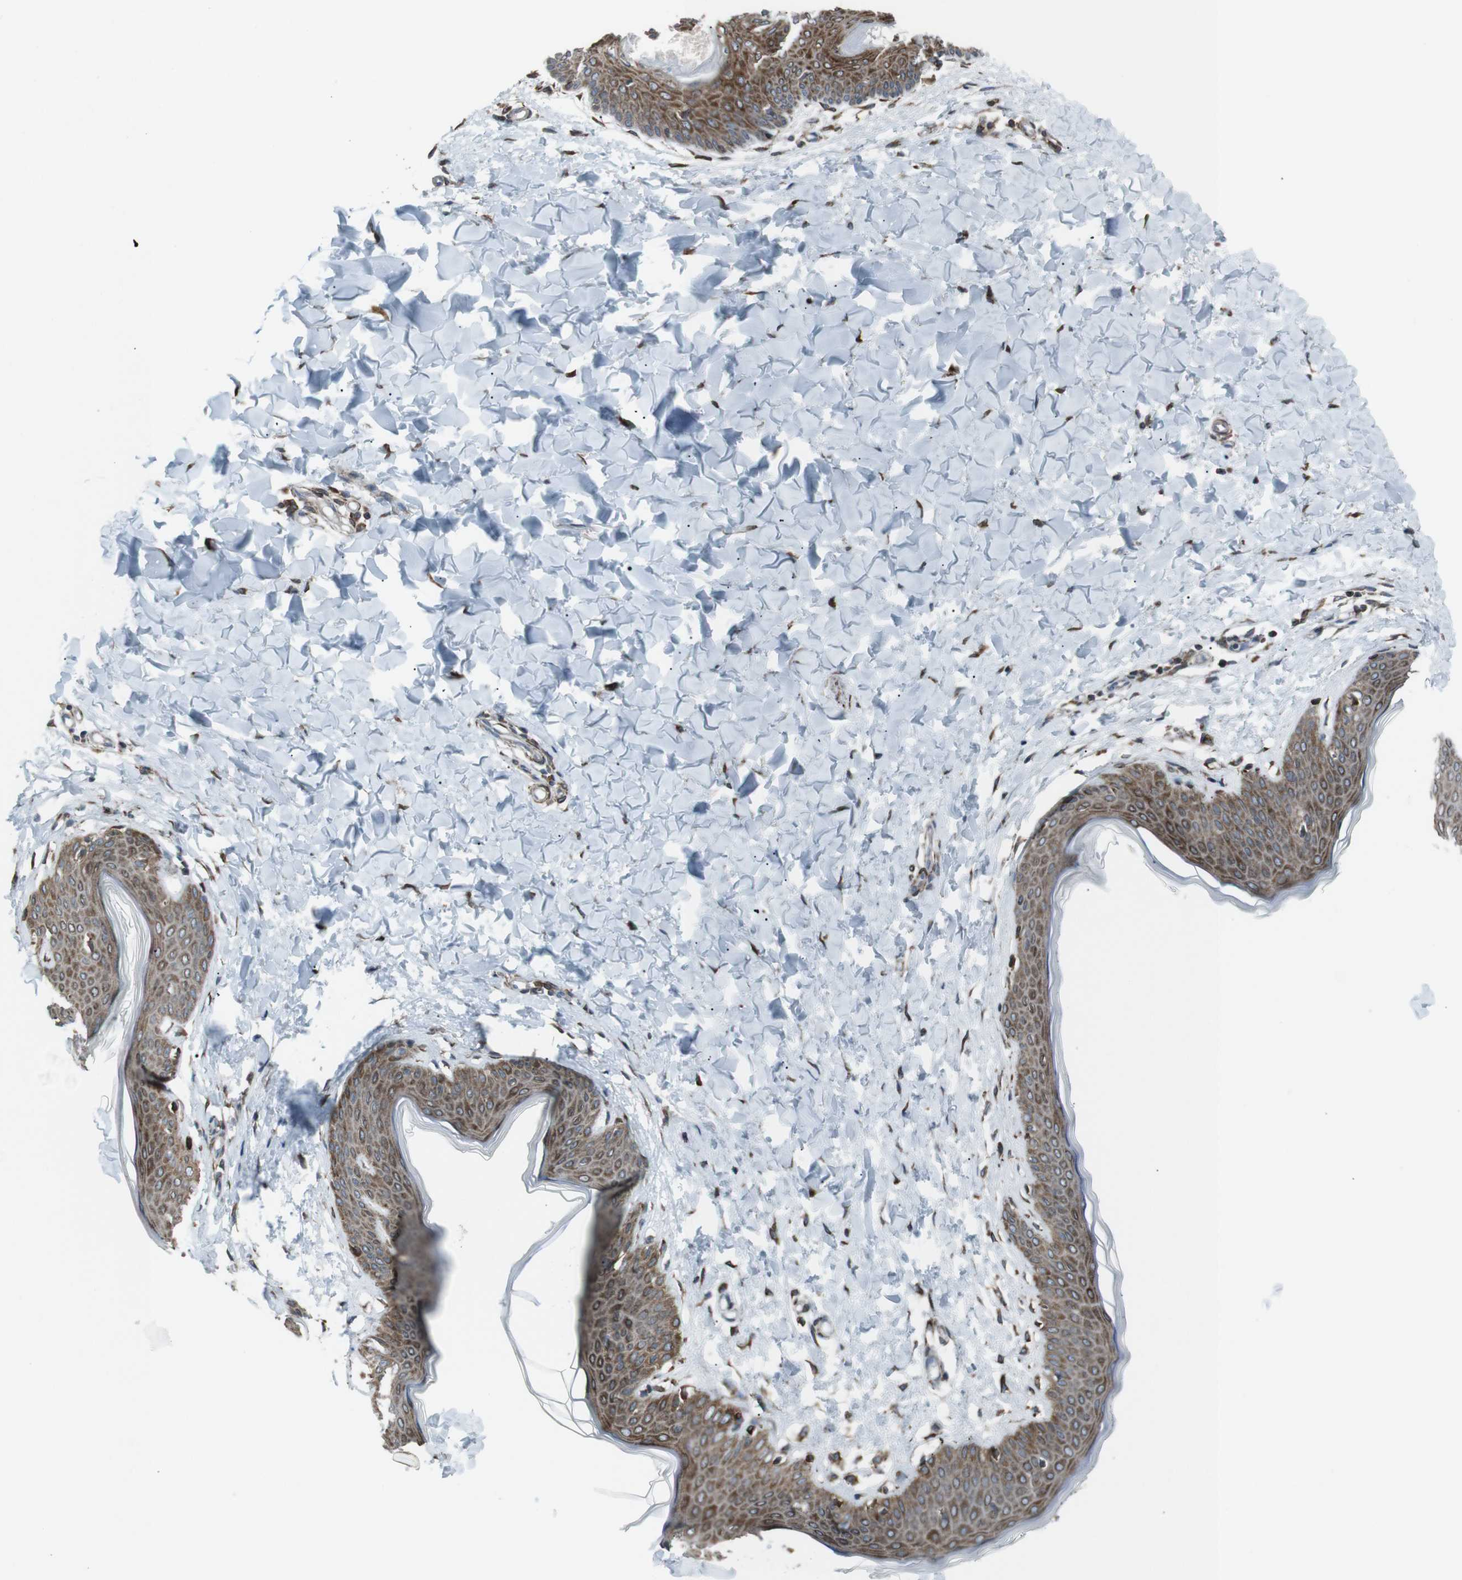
{"staining": {"intensity": "strong", "quantity": ">75%", "location": "cytoplasmic/membranous"}, "tissue": "skin", "cell_type": "Fibroblasts", "image_type": "normal", "snomed": [{"axis": "morphology", "description": "Normal tissue, NOS"}, {"axis": "topography", "description": "Skin"}], "caption": "Fibroblasts display high levels of strong cytoplasmic/membranous positivity in about >75% of cells in normal skin. (Stains: DAB (3,3'-diaminobenzidine) in brown, nuclei in blue, Microscopy: brightfield microscopy at high magnification).", "gene": "LNPK", "patient": {"sex": "female", "age": 17}}